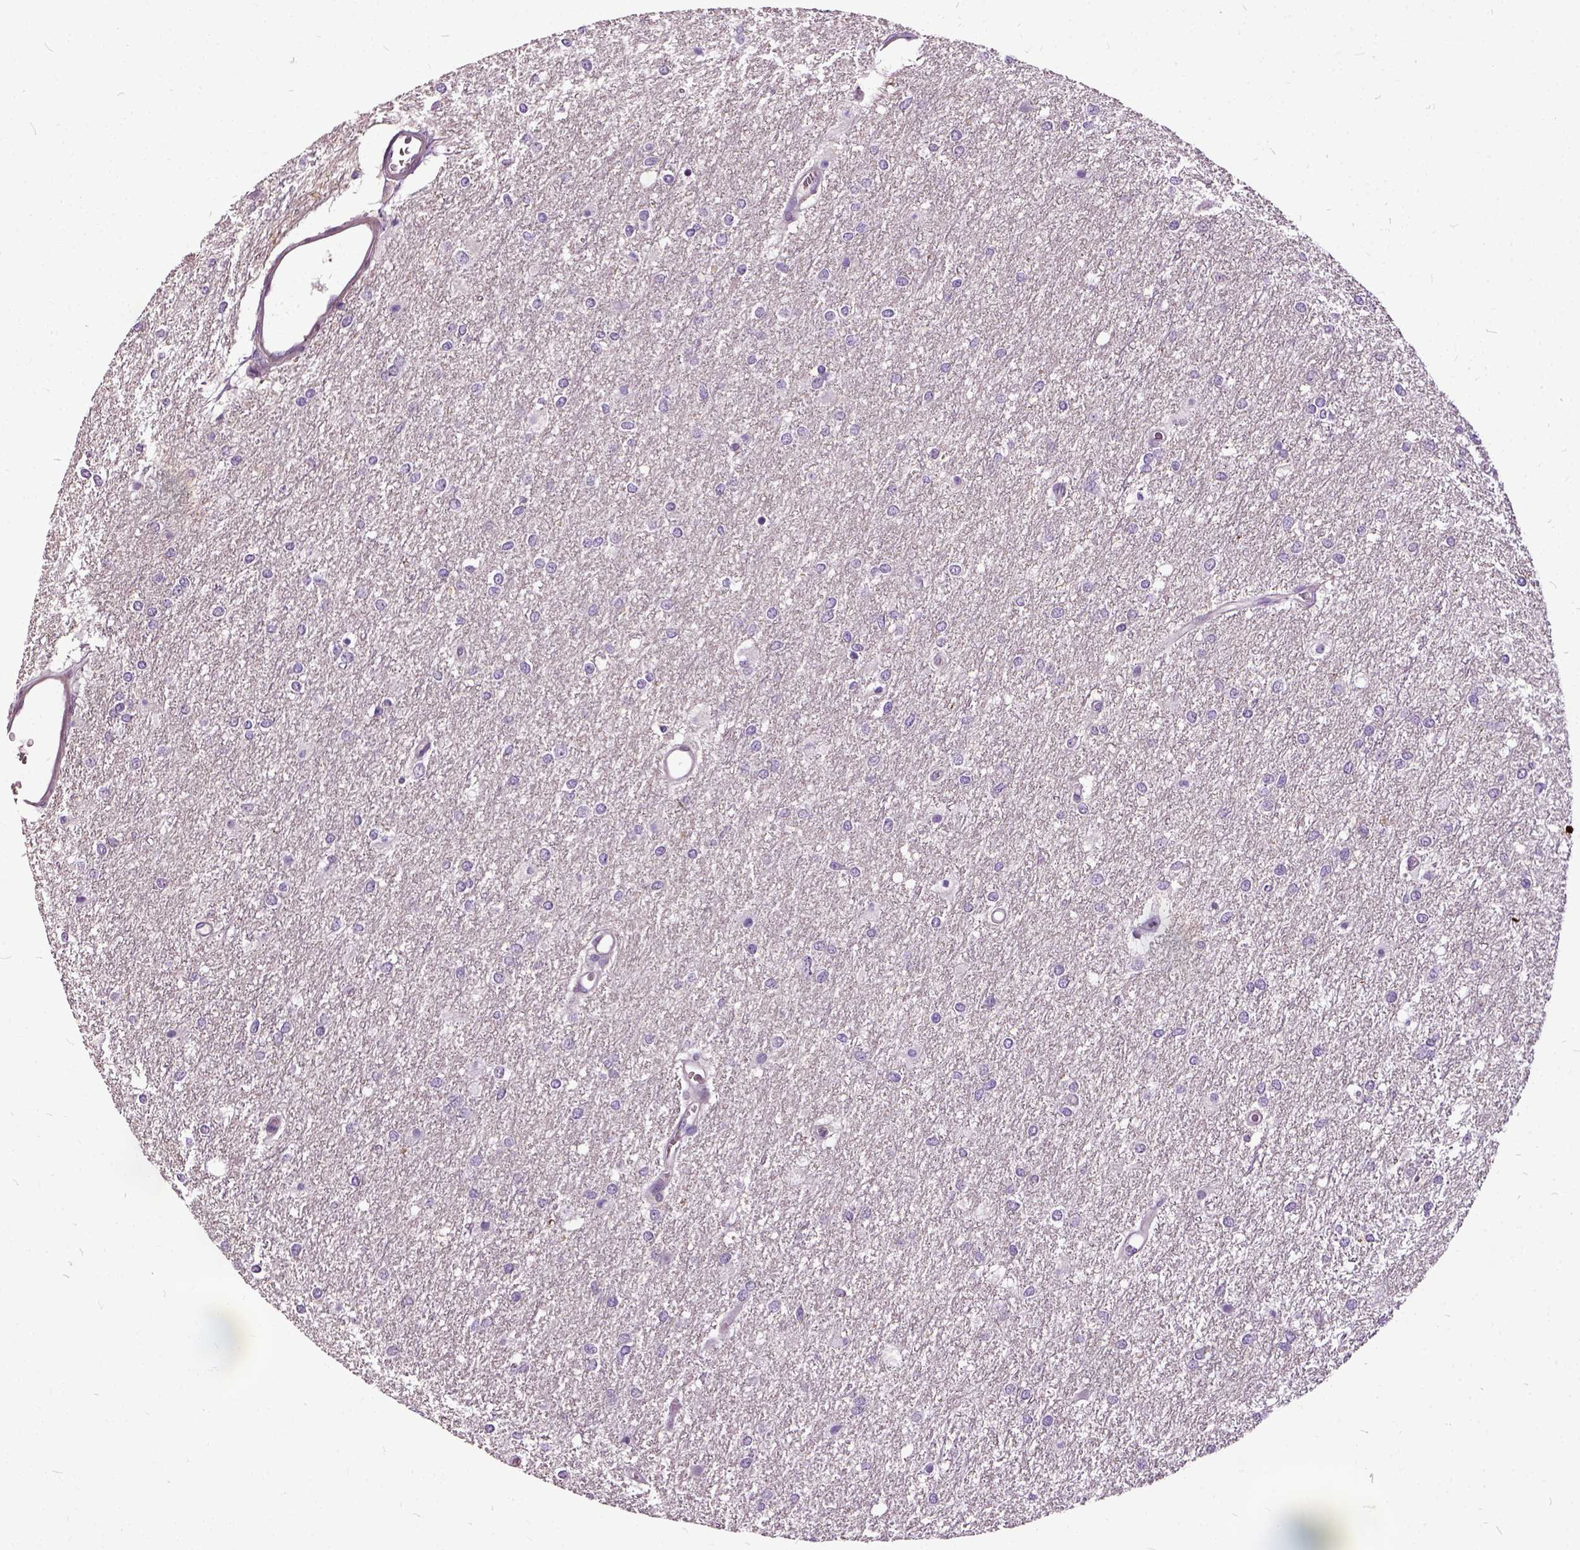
{"staining": {"intensity": "negative", "quantity": "none", "location": "none"}, "tissue": "glioma", "cell_type": "Tumor cells", "image_type": "cancer", "snomed": [{"axis": "morphology", "description": "Glioma, malignant, High grade"}, {"axis": "topography", "description": "Brain"}], "caption": "A photomicrograph of malignant high-grade glioma stained for a protein displays no brown staining in tumor cells.", "gene": "ILRUN", "patient": {"sex": "female", "age": 61}}